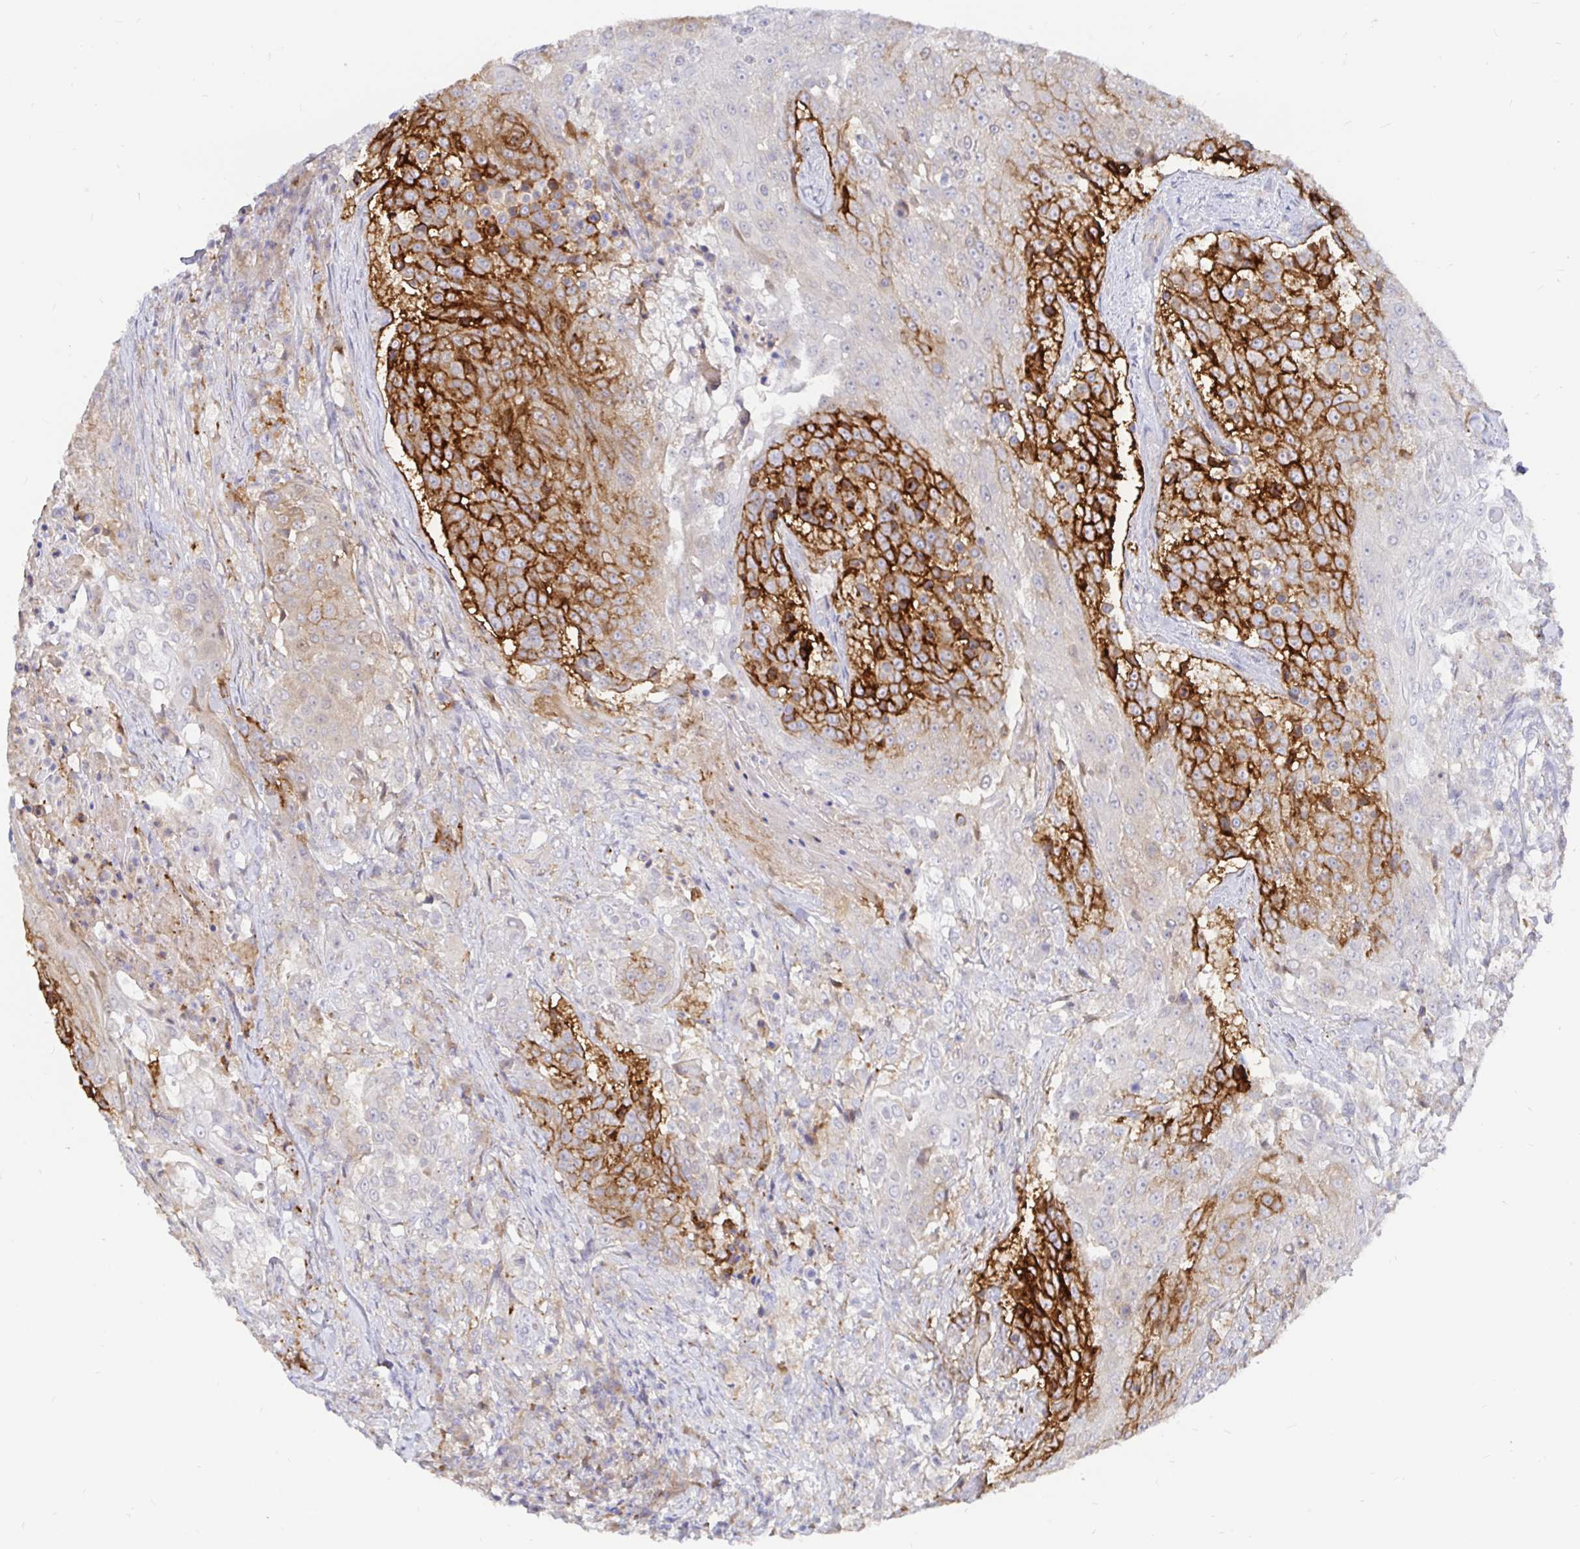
{"staining": {"intensity": "strong", "quantity": "25%-75%", "location": "cytoplasmic/membranous"}, "tissue": "urothelial cancer", "cell_type": "Tumor cells", "image_type": "cancer", "snomed": [{"axis": "morphology", "description": "Urothelial carcinoma, High grade"}, {"axis": "topography", "description": "Urinary bladder"}], "caption": "DAB immunohistochemical staining of urothelial cancer demonstrates strong cytoplasmic/membranous protein staining in approximately 25%-75% of tumor cells.", "gene": "KCTD19", "patient": {"sex": "female", "age": 63}}